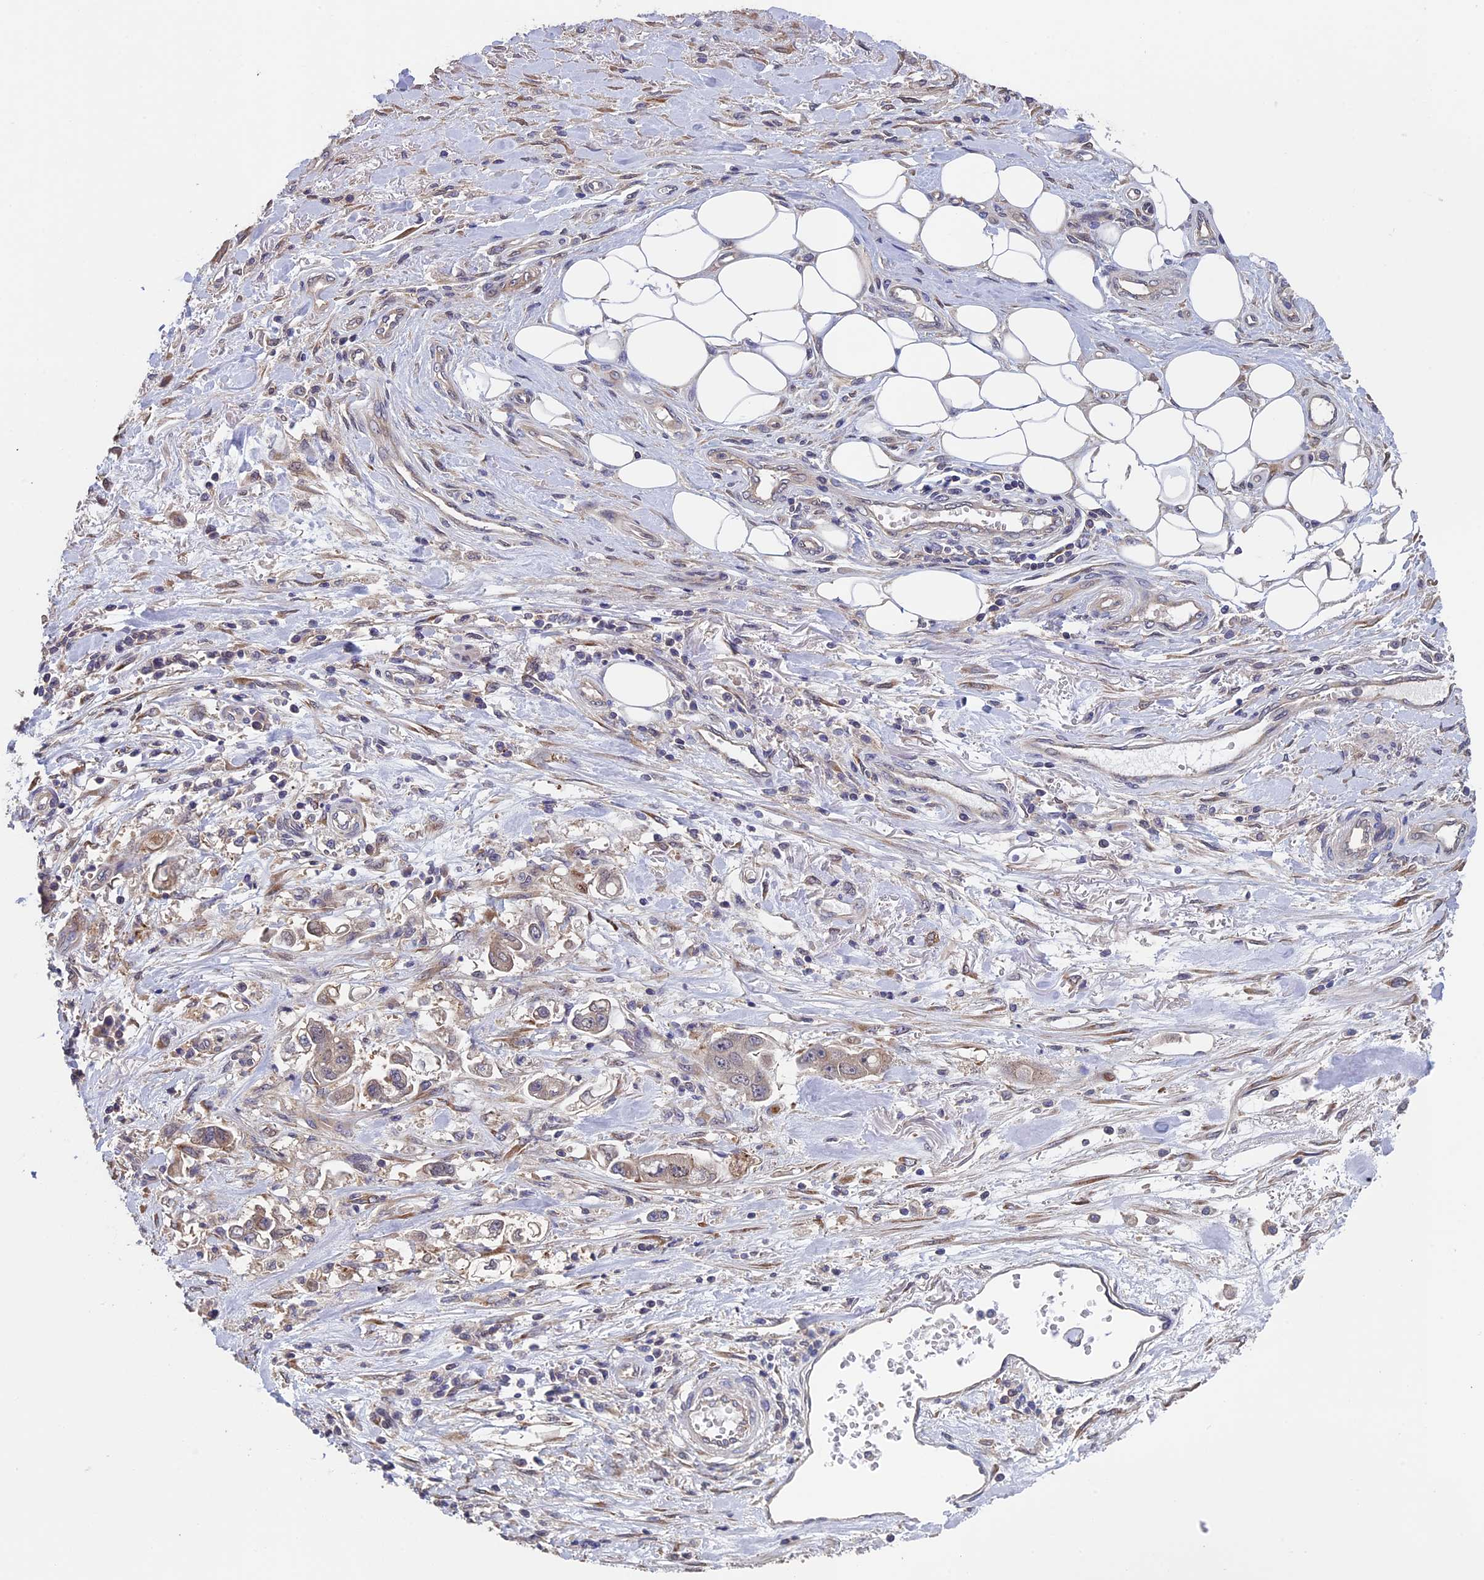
{"staining": {"intensity": "weak", "quantity": "<25%", "location": "cytoplasmic/membranous"}, "tissue": "stomach cancer", "cell_type": "Tumor cells", "image_type": "cancer", "snomed": [{"axis": "morphology", "description": "Adenocarcinoma, NOS"}, {"axis": "topography", "description": "Stomach"}], "caption": "An image of adenocarcinoma (stomach) stained for a protein shows no brown staining in tumor cells. Brightfield microscopy of immunohistochemistry (IHC) stained with DAB (3,3'-diaminobenzidine) (brown) and hematoxylin (blue), captured at high magnification.", "gene": "LCMT1", "patient": {"sex": "male", "age": 62}}